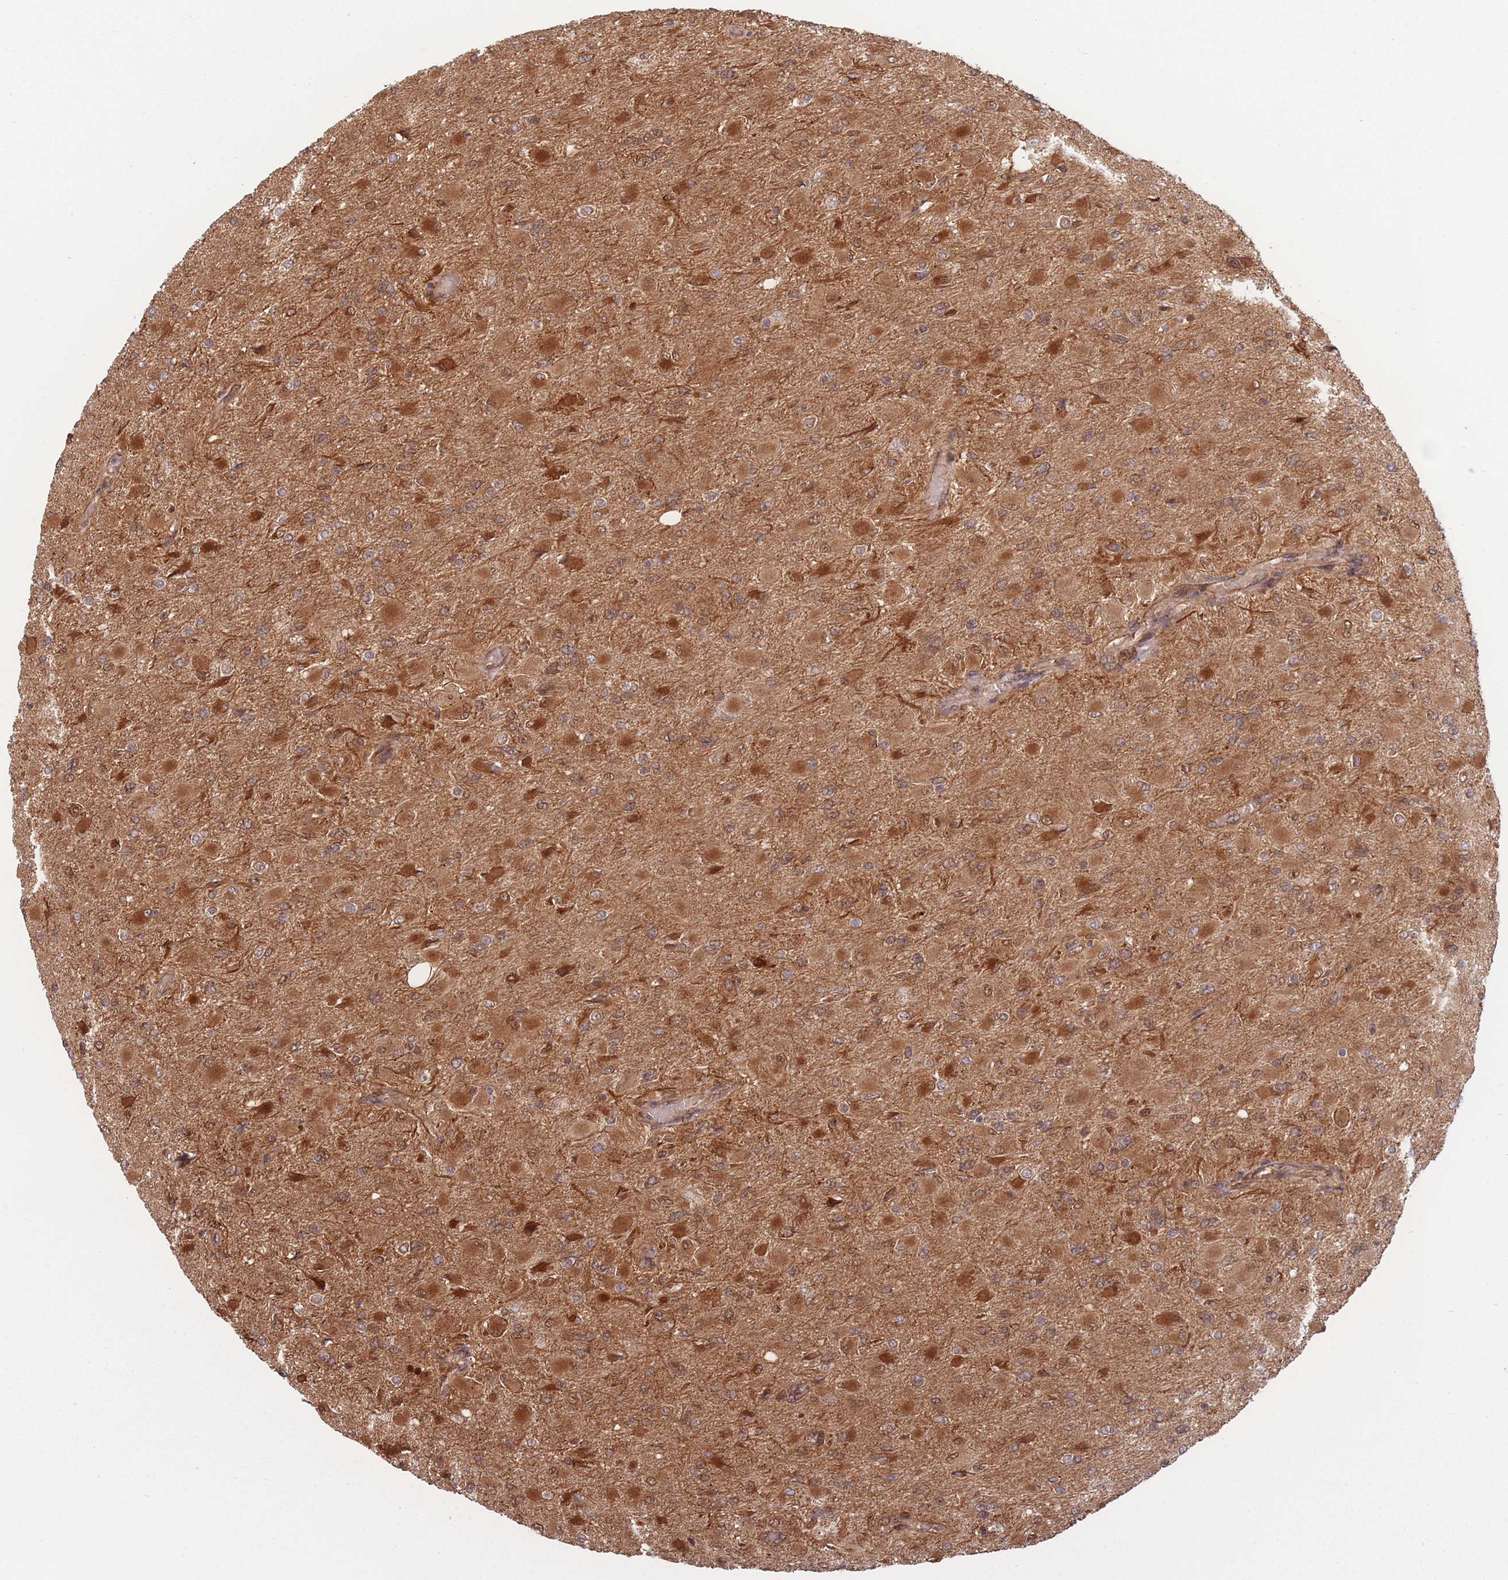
{"staining": {"intensity": "moderate", "quantity": ">75%", "location": "cytoplasmic/membranous"}, "tissue": "glioma", "cell_type": "Tumor cells", "image_type": "cancer", "snomed": [{"axis": "morphology", "description": "Glioma, malignant, High grade"}, {"axis": "topography", "description": "Cerebral cortex"}], "caption": "Brown immunohistochemical staining in human malignant glioma (high-grade) reveals moderate cytoplasmic/membranous positivity in approximately >75% of tumor cells.", "gene": "PODXL2", "patient": {"sex": "female", "age": 36}}